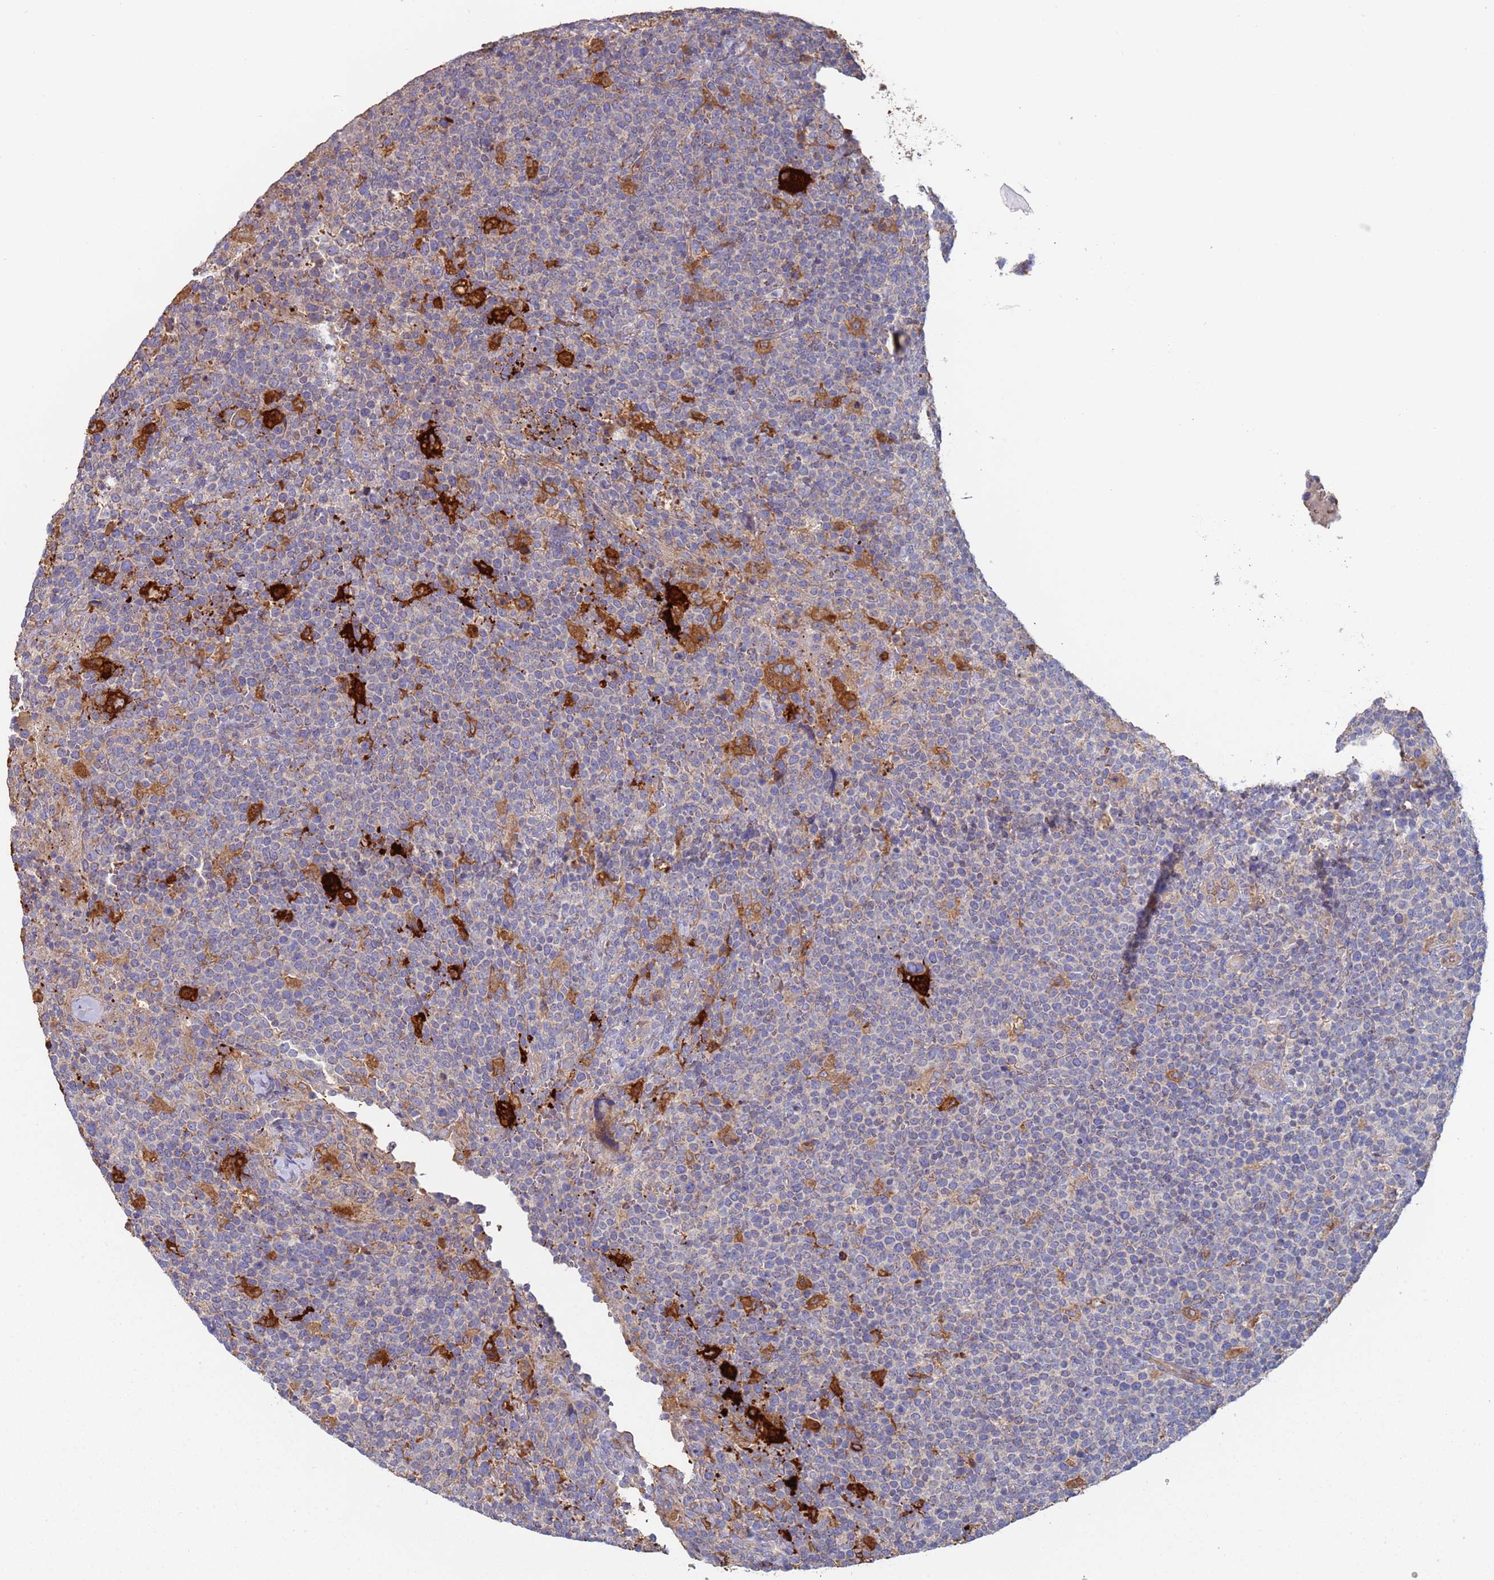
{"staining": {"intensity": "negative", "quantity": "none", "location": "none"}, "tissue": "lymphoma", "cell_type": "Tumor cells", "image_type": "cancer", "snomed": [{"axis": "morphology", "description": "Malignant lymphoma, non-Hodgkin's type, High grade"}, {"axis": "topography", "description": "Lymph node"}], "caption": "The histopathology image displays no staining of tumor cells in lymphoma. (DAB IHC, high magnification).", "gene": "MALRD1", "patient": {"sex": "male", "age": 61}}